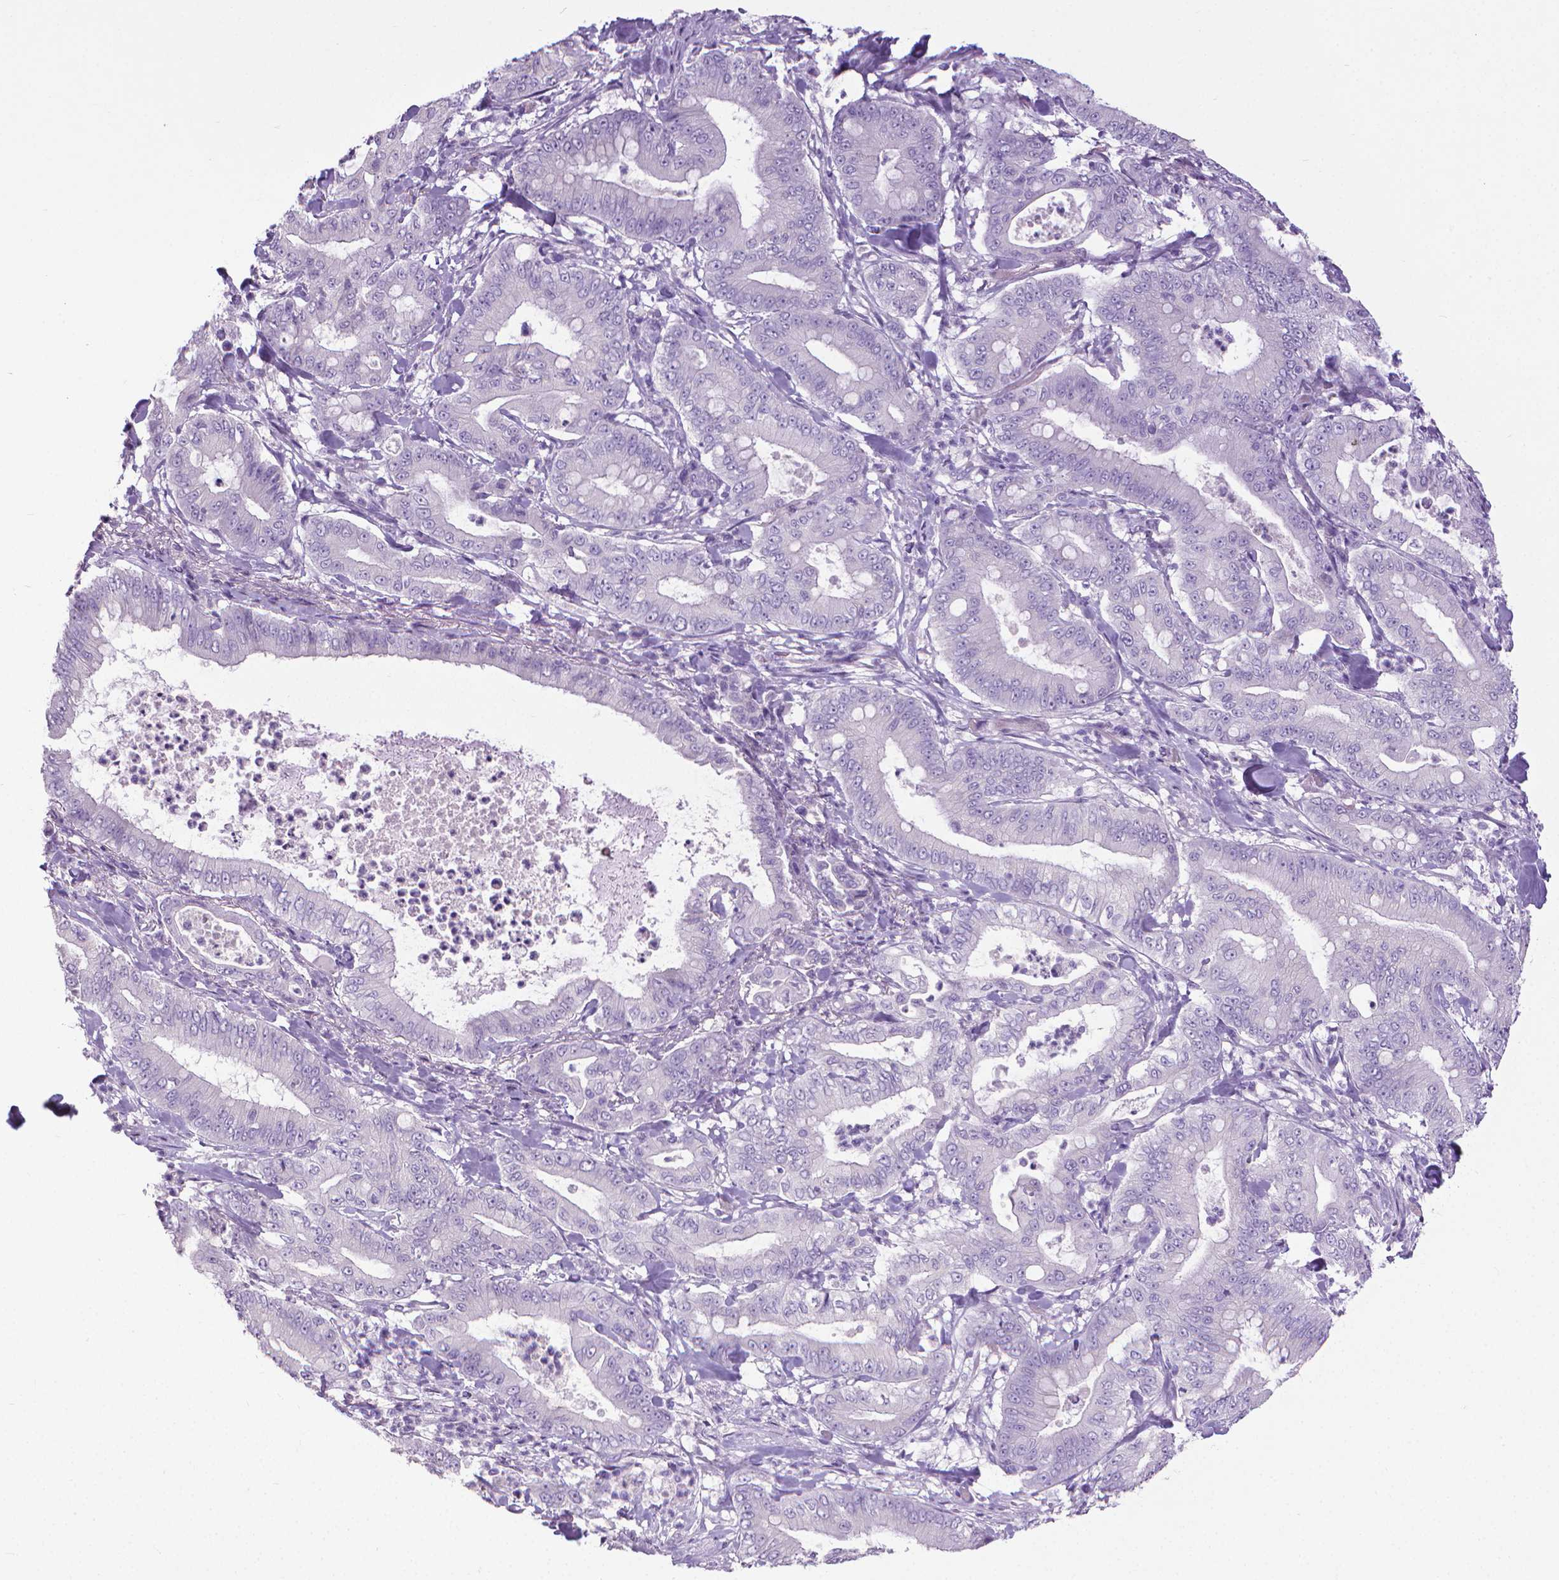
{"staining": {"intensity": "negative", "quantity": "none", "location": "none"}, "tissue": "pancreatic cancer", "cell_type": "Tumor cells", "image_type": "cancer", "snomed": [{"axis": "morphology", "description": "Adenocarcinoma, NOS"}, {"axis": "topography", "description": "Pancreas"}], "caption": "The image reveals no staining of tumor cells in pancreatic adenocarcinoma.", "gene": "KRT5", "patient": {"sex": "male", "age": 71}}